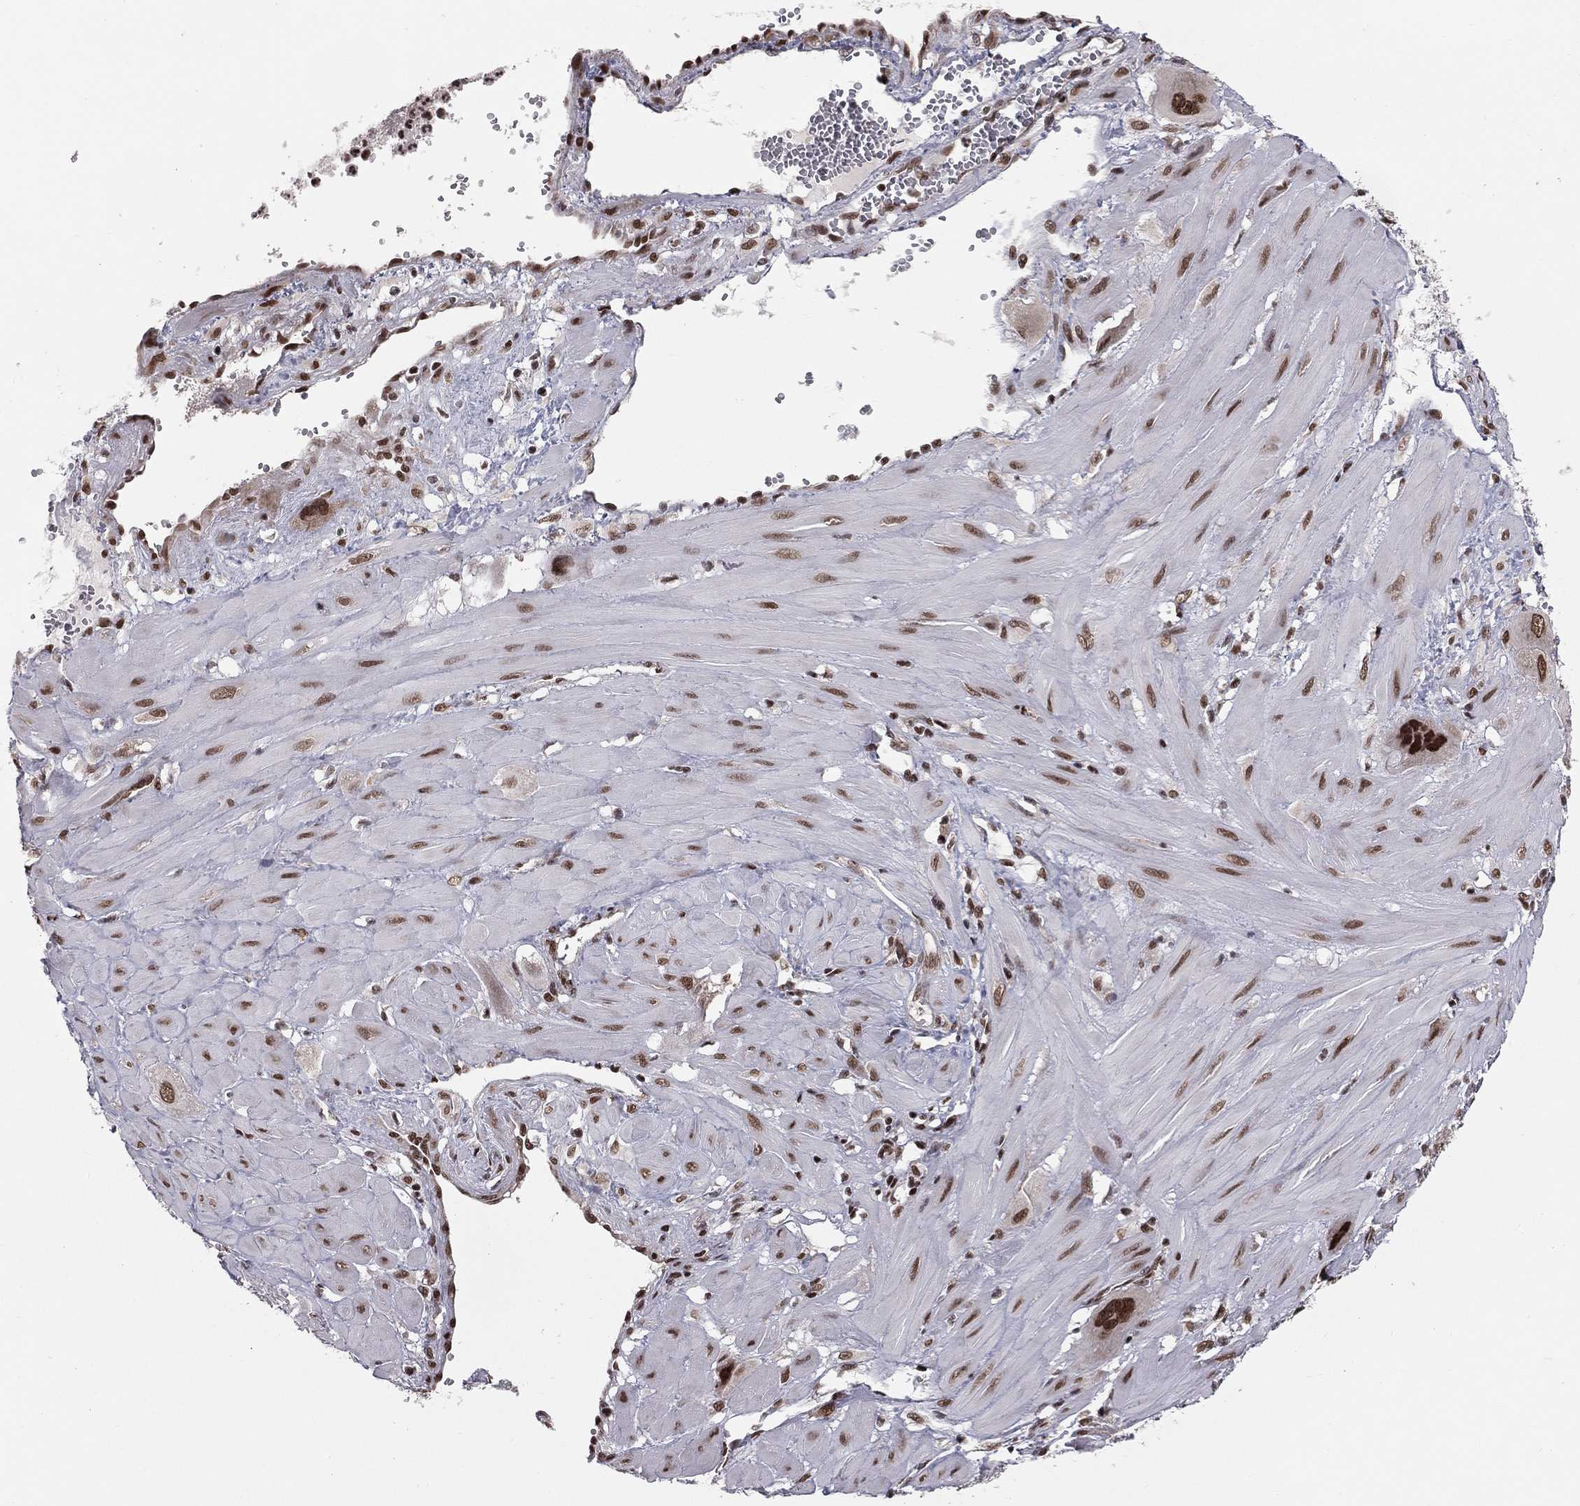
{"staining": {"intensity": "moderate", "quantity": ">75%", "location": "nuclear"}, "tissue": "cervical cancer", "cell_type": "Tumor cells", "image_type": "cancer", "snomed": [{"axis": "morphology", "description": "Squamous cell carcinoma, NOS"}, {"axis": "topography", "description": "Cervix"}], "caption": "This histopathology image demonstrates IHC staining of human squamous cell carcinoma (cervical), with medium moderate nuclear expression in approximately >75% of tumor cells.", "gene": "NFYB", "patient": {"sex": "female", "age": 34}}